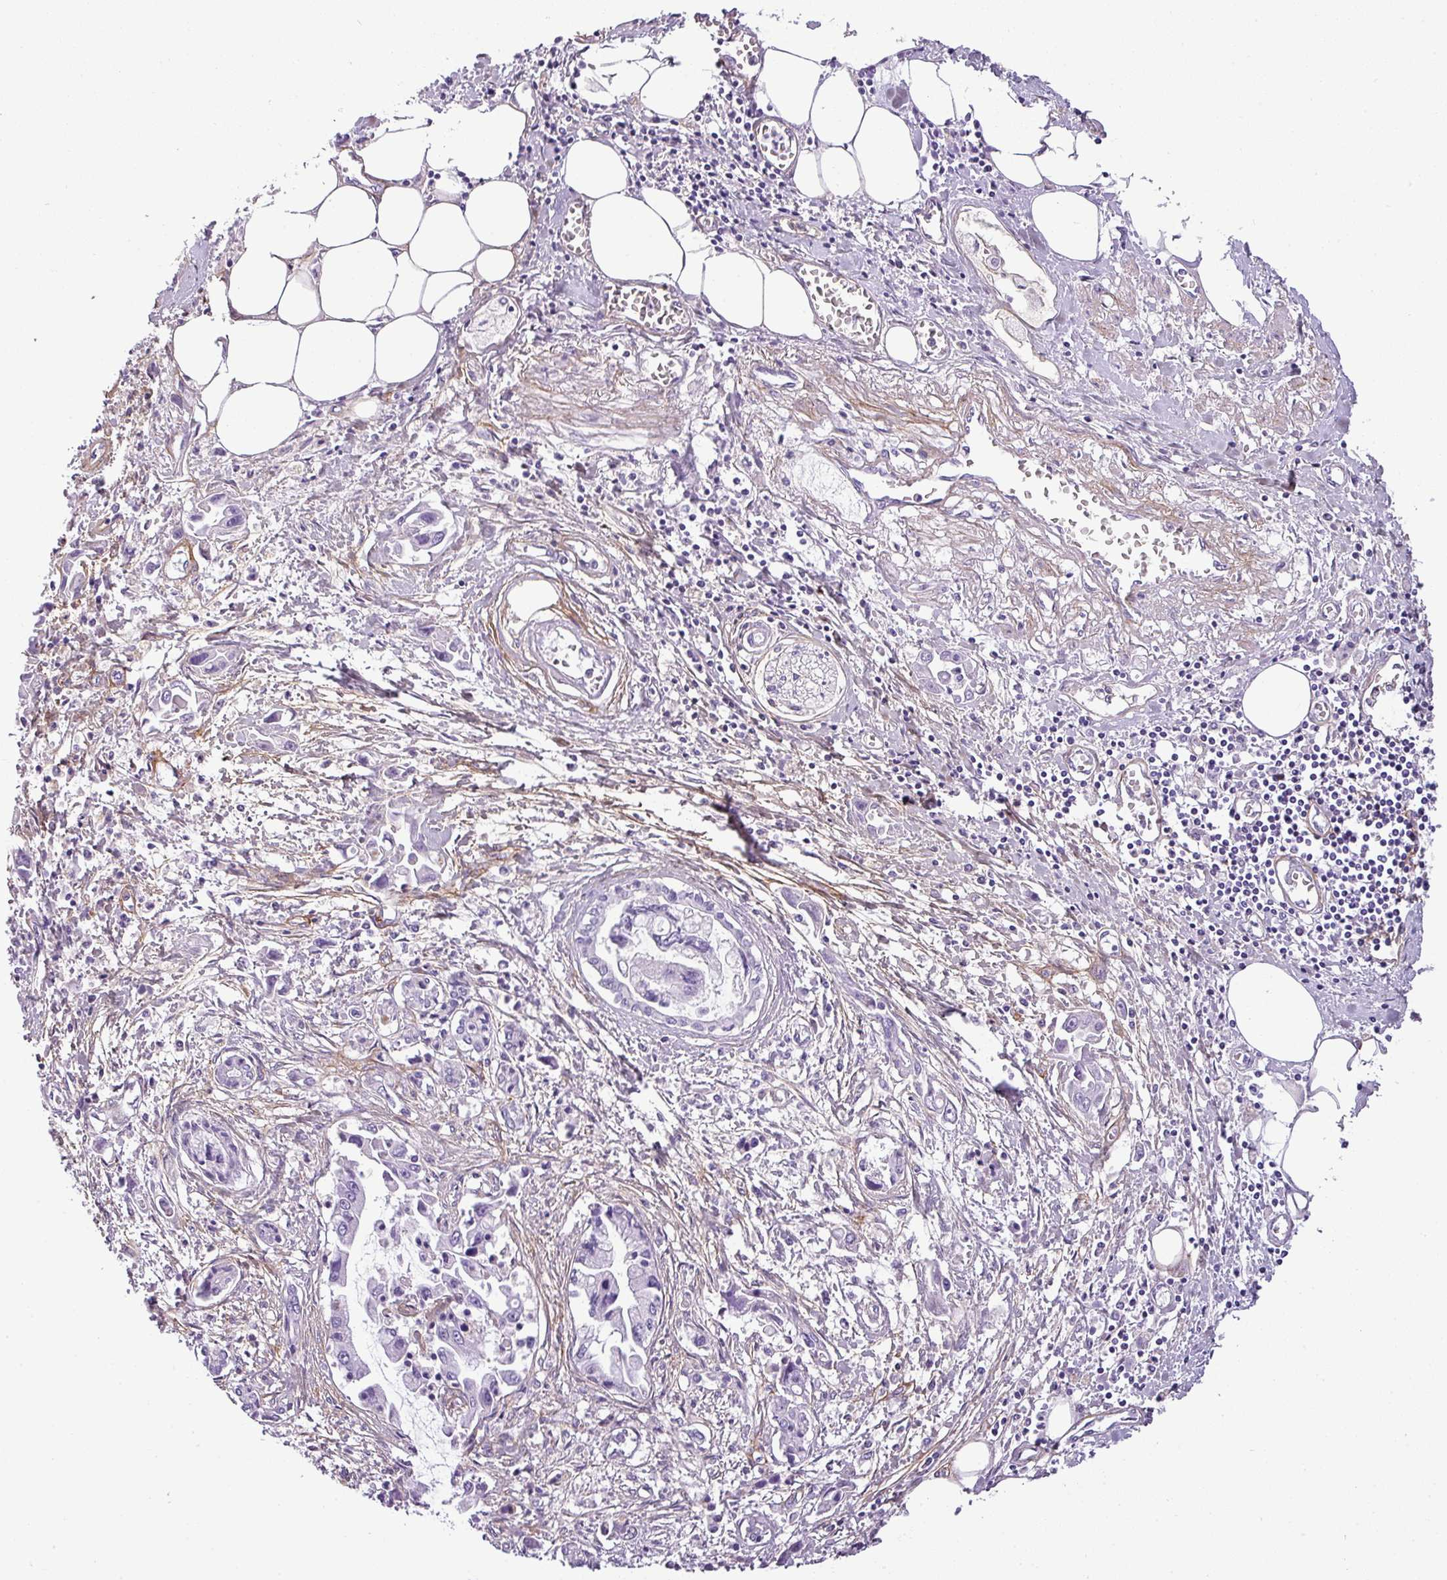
{"staining": {"intensity": "negative", "quantity": "none", "location": "none"}, "tissue": "pancreatic cancer", "cell_type": "Tumor cells", "image_type": "cancer", "snomed": [{"axis": "morphology", "description": "Adenocarcinoma, NOS"}, {"axis": "topography", "description": "Pancreas"}], "caption": "The image exhibits no staining of tumor cells in pancreatic cancer.", "gene": "PARD6G", "patient": {"sex": "male", "age": 84}}